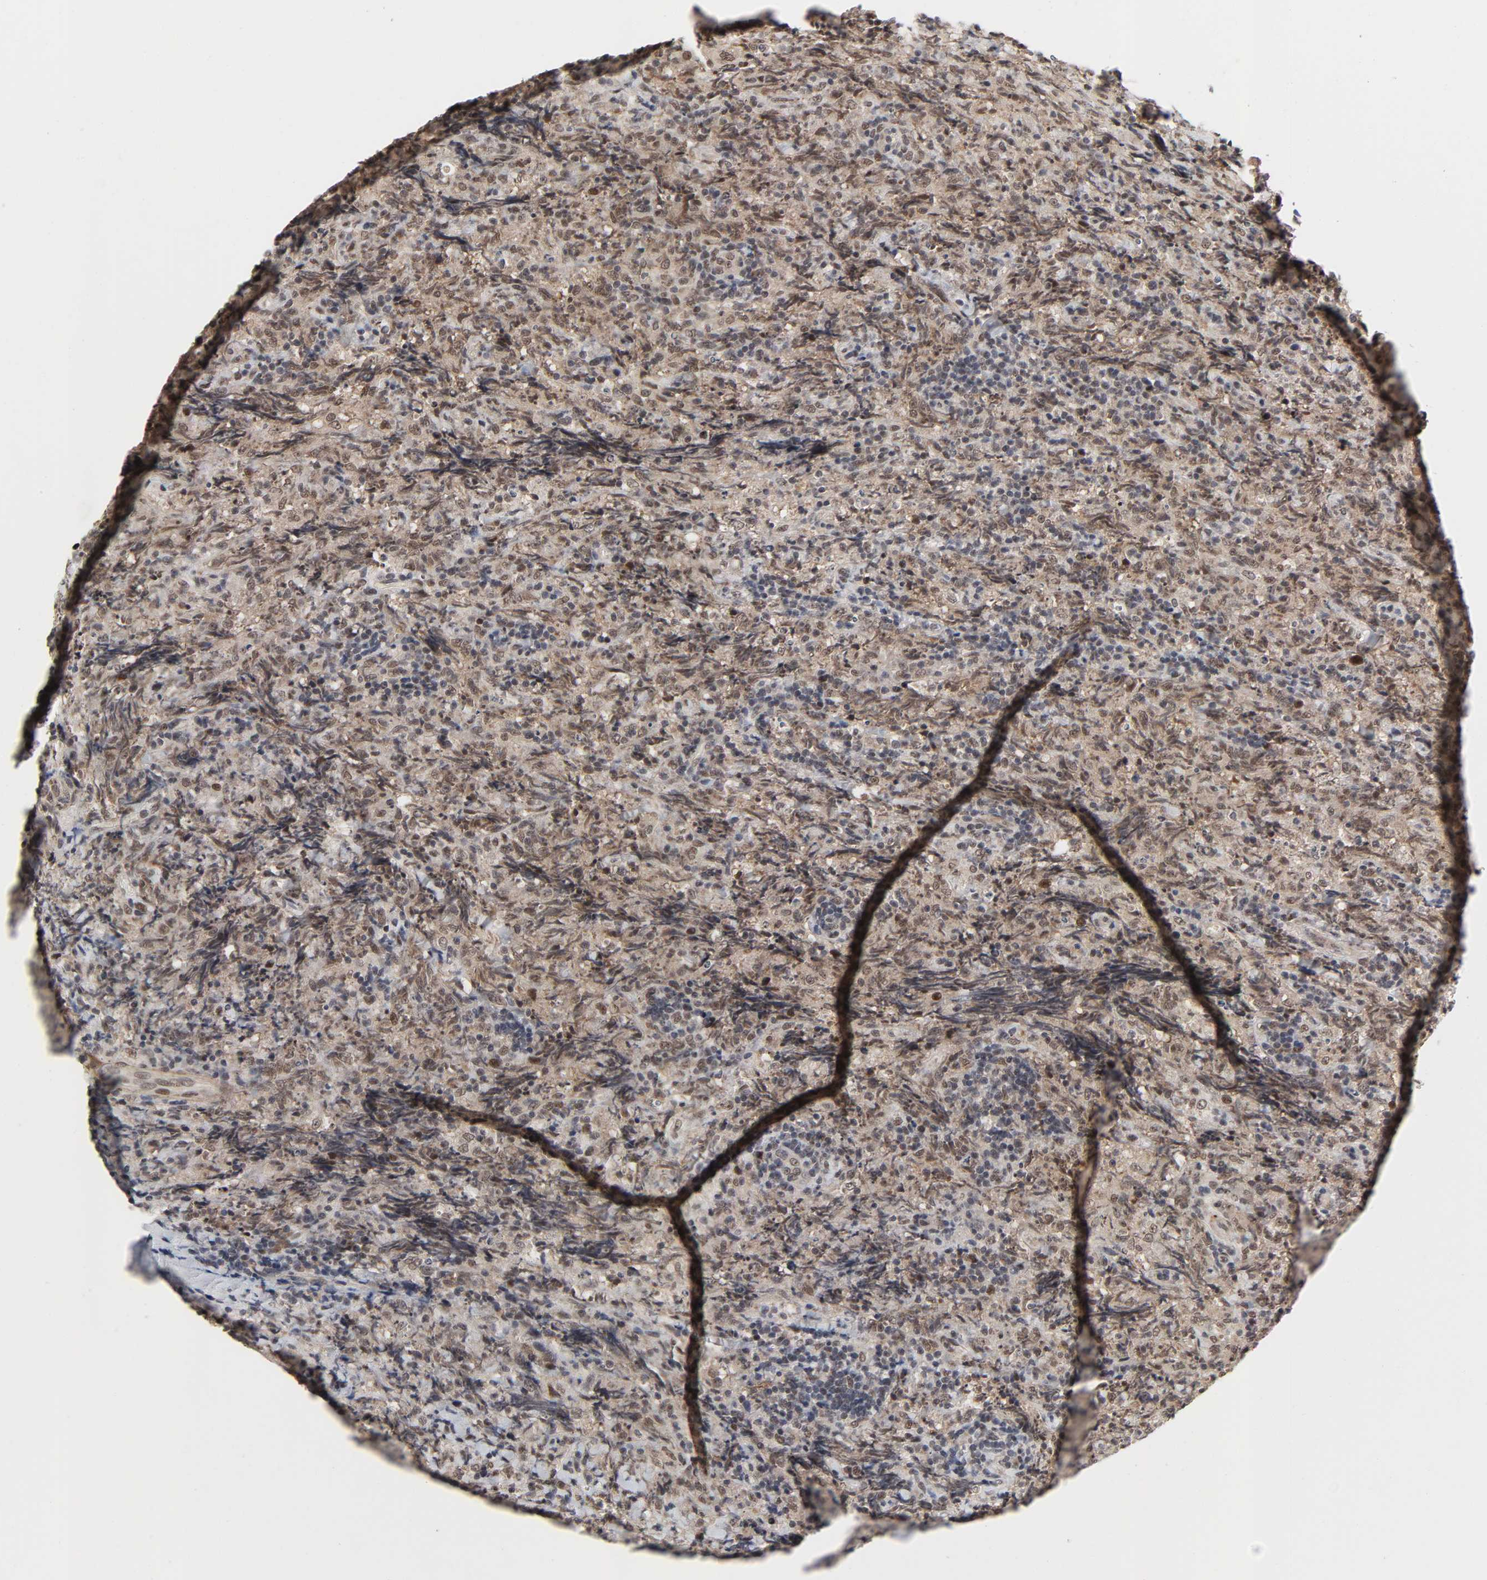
{"staining": {"intensity": "moderate", "quantity": ">75%", "location": "cytoplasmic/membranous,nuclear"}, "tissue": "lymphoma", "cell_type": "Tumor cells", "image_type": "cancer", "snomed": [{"axis": "morphology", "description": "Malignant lymphoma, non-Hodgkin's type, High grade"}, {"axis": "topography", "description": "Tonsil"}], "caption": "Moderate cytoplasmic/membranous and nuclear positivity for a protein is seen in about >75% of tumor cells of high-grade malignant lymphoma, non-Hodgkin's type using immunohistochemistry.", "gene": "ZKSCAN8", "patient": {"sex": "female", "age": 36}}